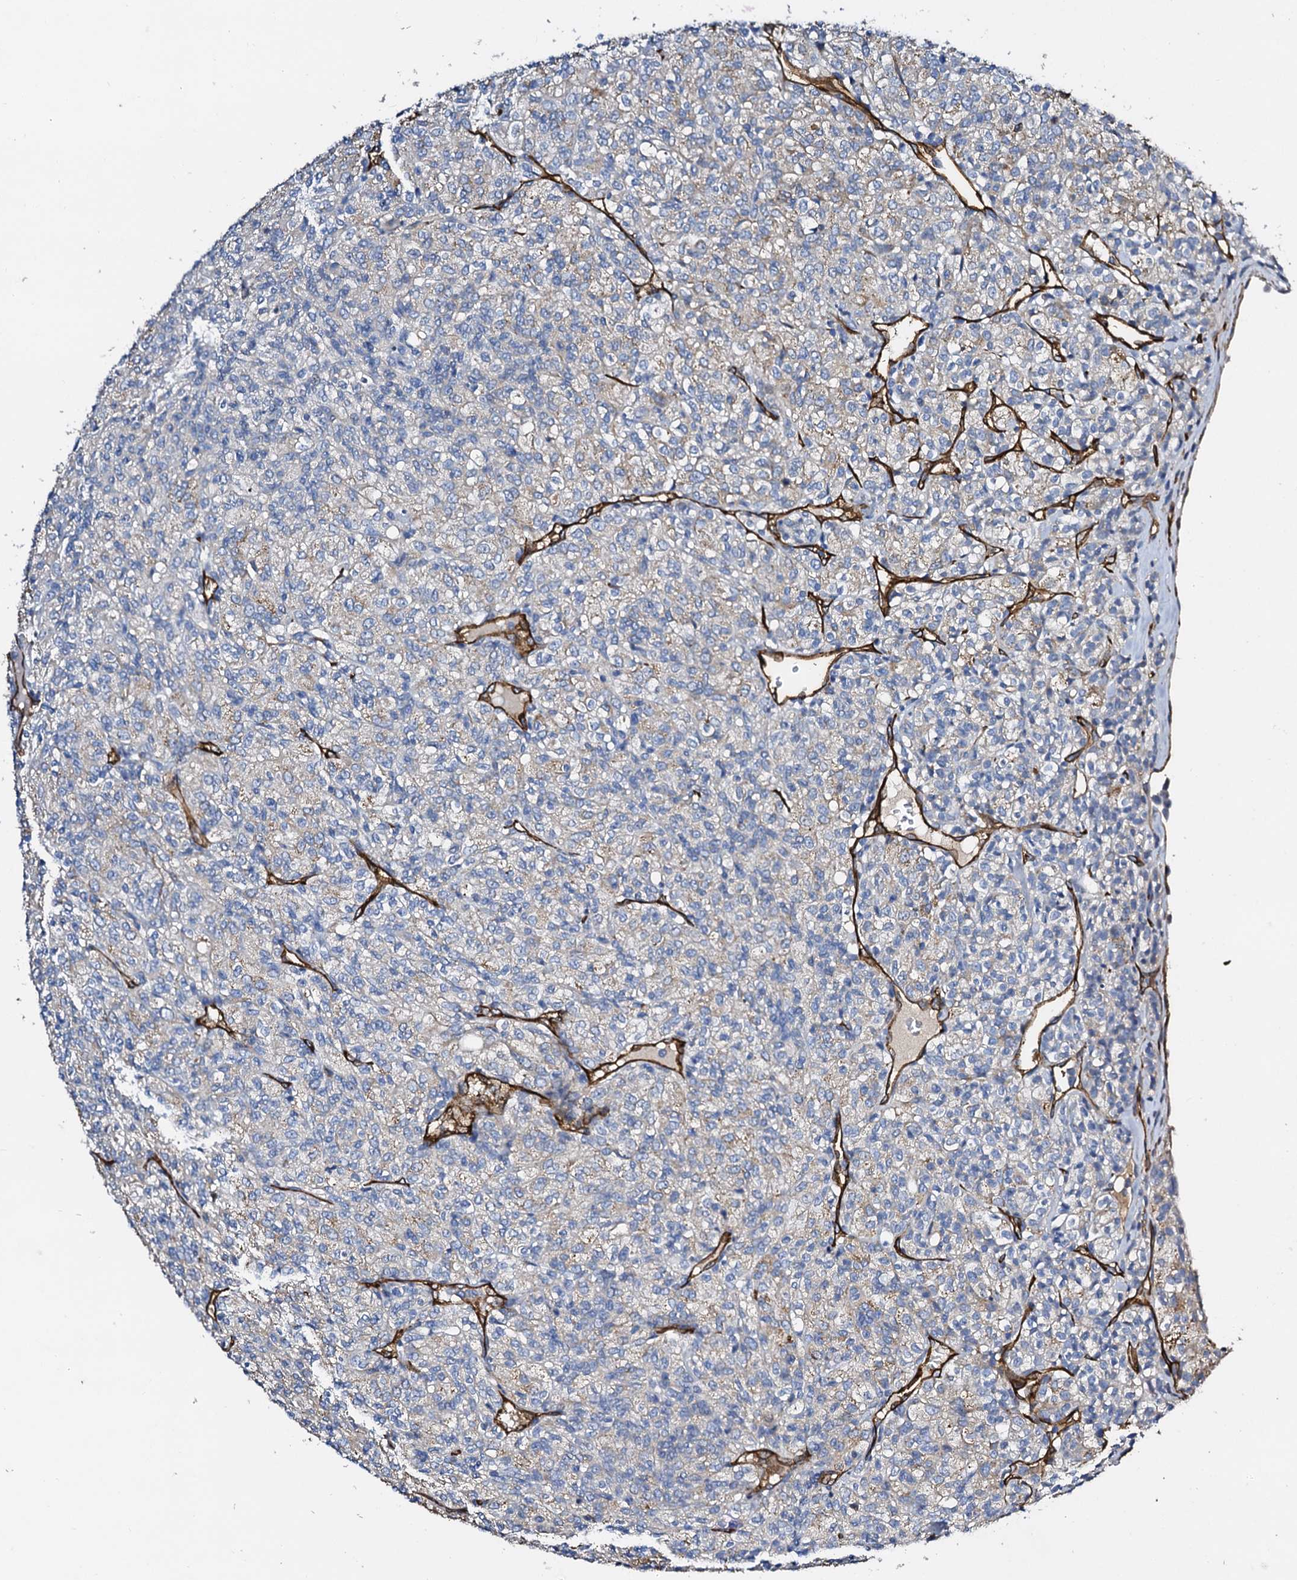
{"staining": {"intensity": "weak", "quantity": "25%-75%", "location": "cytoplasmic/membranous"}, "tissue": "renal cancer", "cell_type": "Tumor cells", "image_type": "cancer", "snomed": [{"axis": "morphology", "description": "Adenocarcinoma, NOS"}, {"axis": "topography", "description": "Kidney"}], "caption": "Immunohistochemical staining of human renal cancer (adenocarcinoma) demonstrates low levels of weak cytoplasmic/membranous expression in approximately 25%-75% of tumor cells.", "gene": "DBX1", "patient": {"sex": "male", "age": 77}}